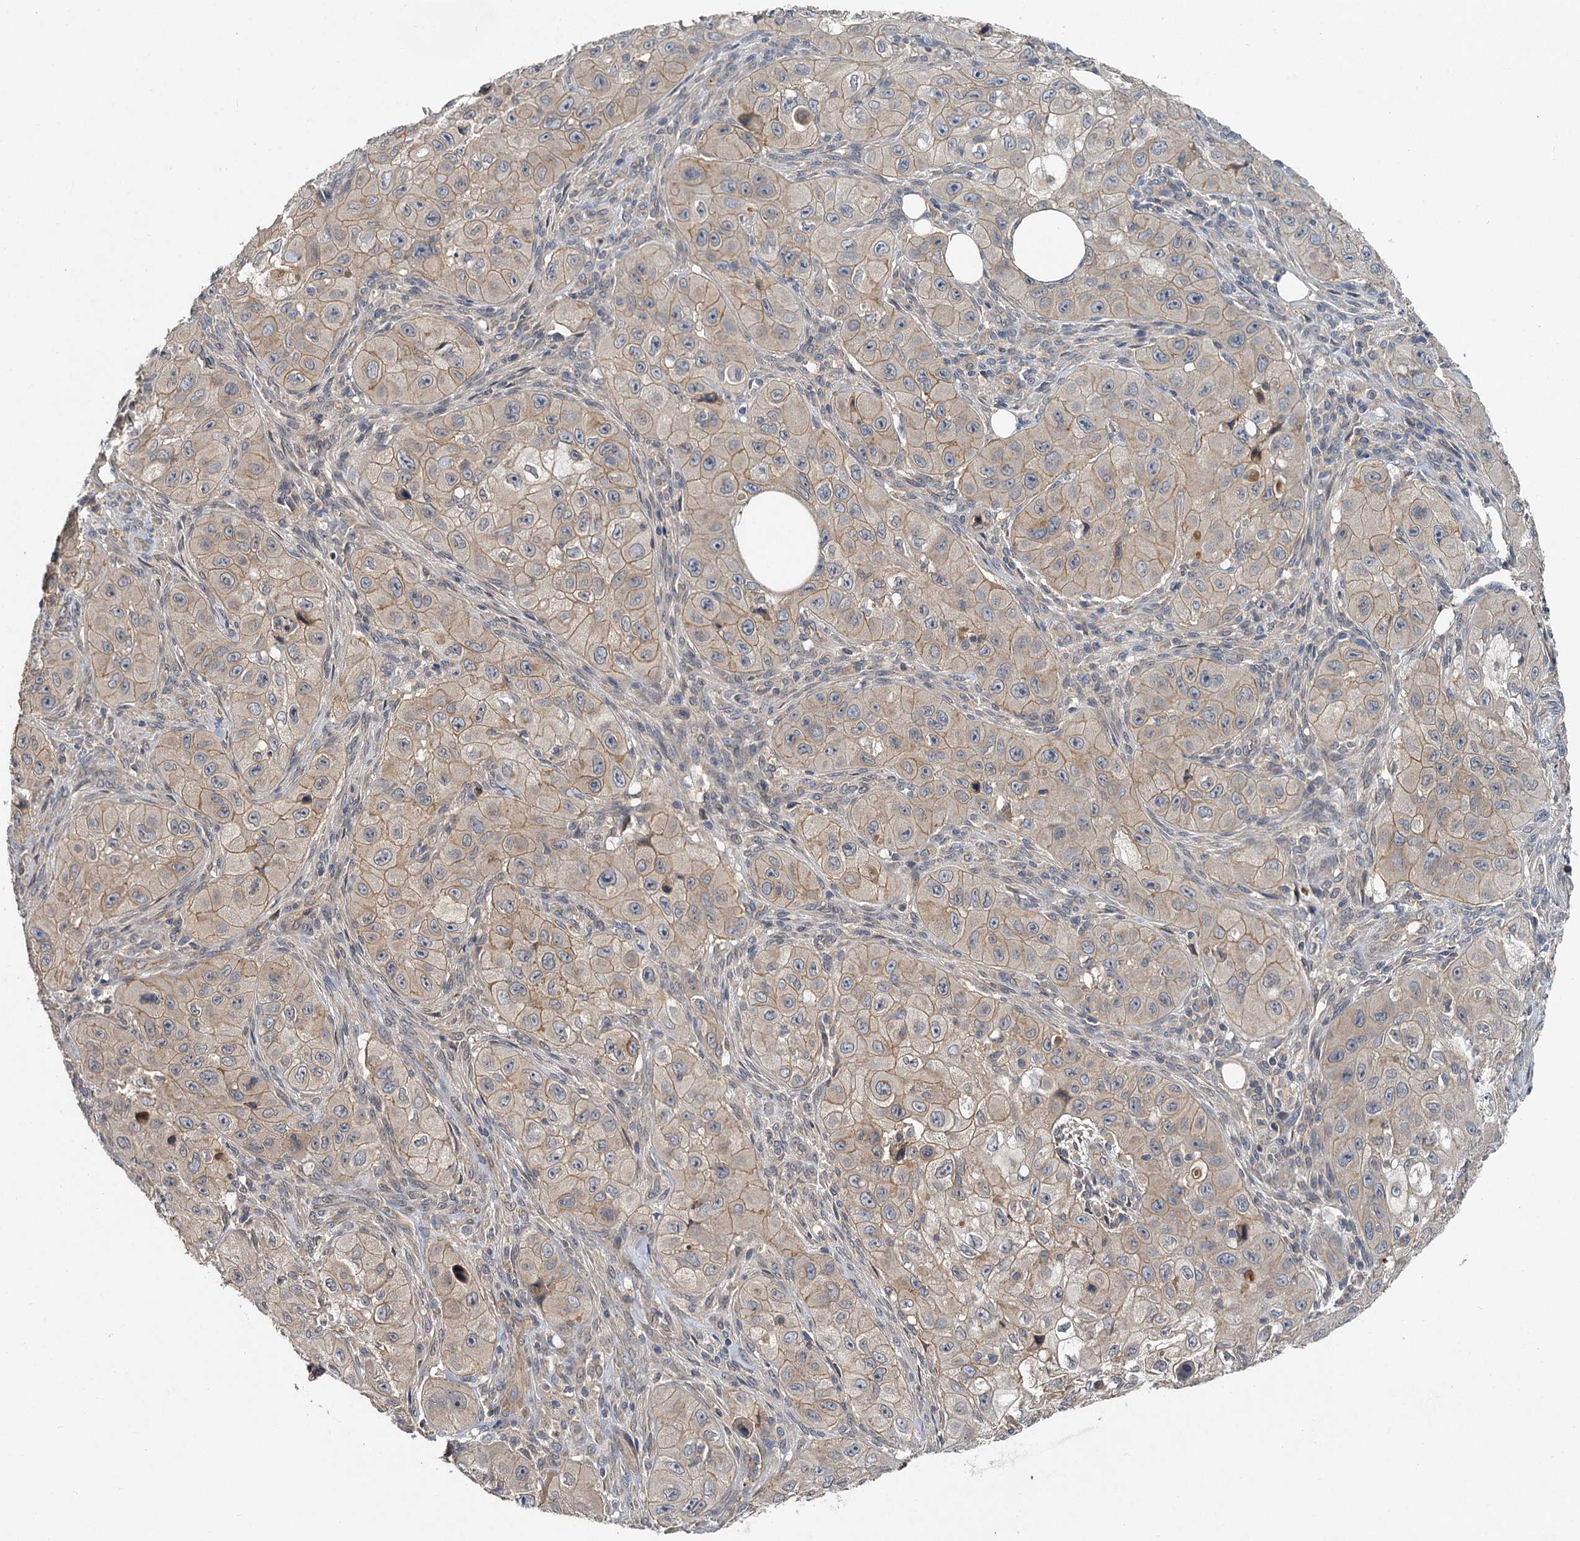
{"staining": {"intensity": "weak", "quantity": ">75%", "location": "cytoplasmic/membranous"}, "tissue": "skin cancer", "cell_type": "Tumor cells", "image_type": "cancer", "snomed": [{"axis": "morphology", "description": "Squamous cell carcinoma, NOS"}, {"axis": "topography", "description": "Skin"}, {"axis": "topography", "description": "Subcutis"}], "caption": "Immunohistochemistry (IHC) image of squamous cell carcinoma (skin) stained for a protein (brown), which demonstrates low levels of weak cytoplasmic/membranous expression in about >75% of tumor cells.", "gene": "ZNF324", "patient": {"sex": "male", "age": 73}}